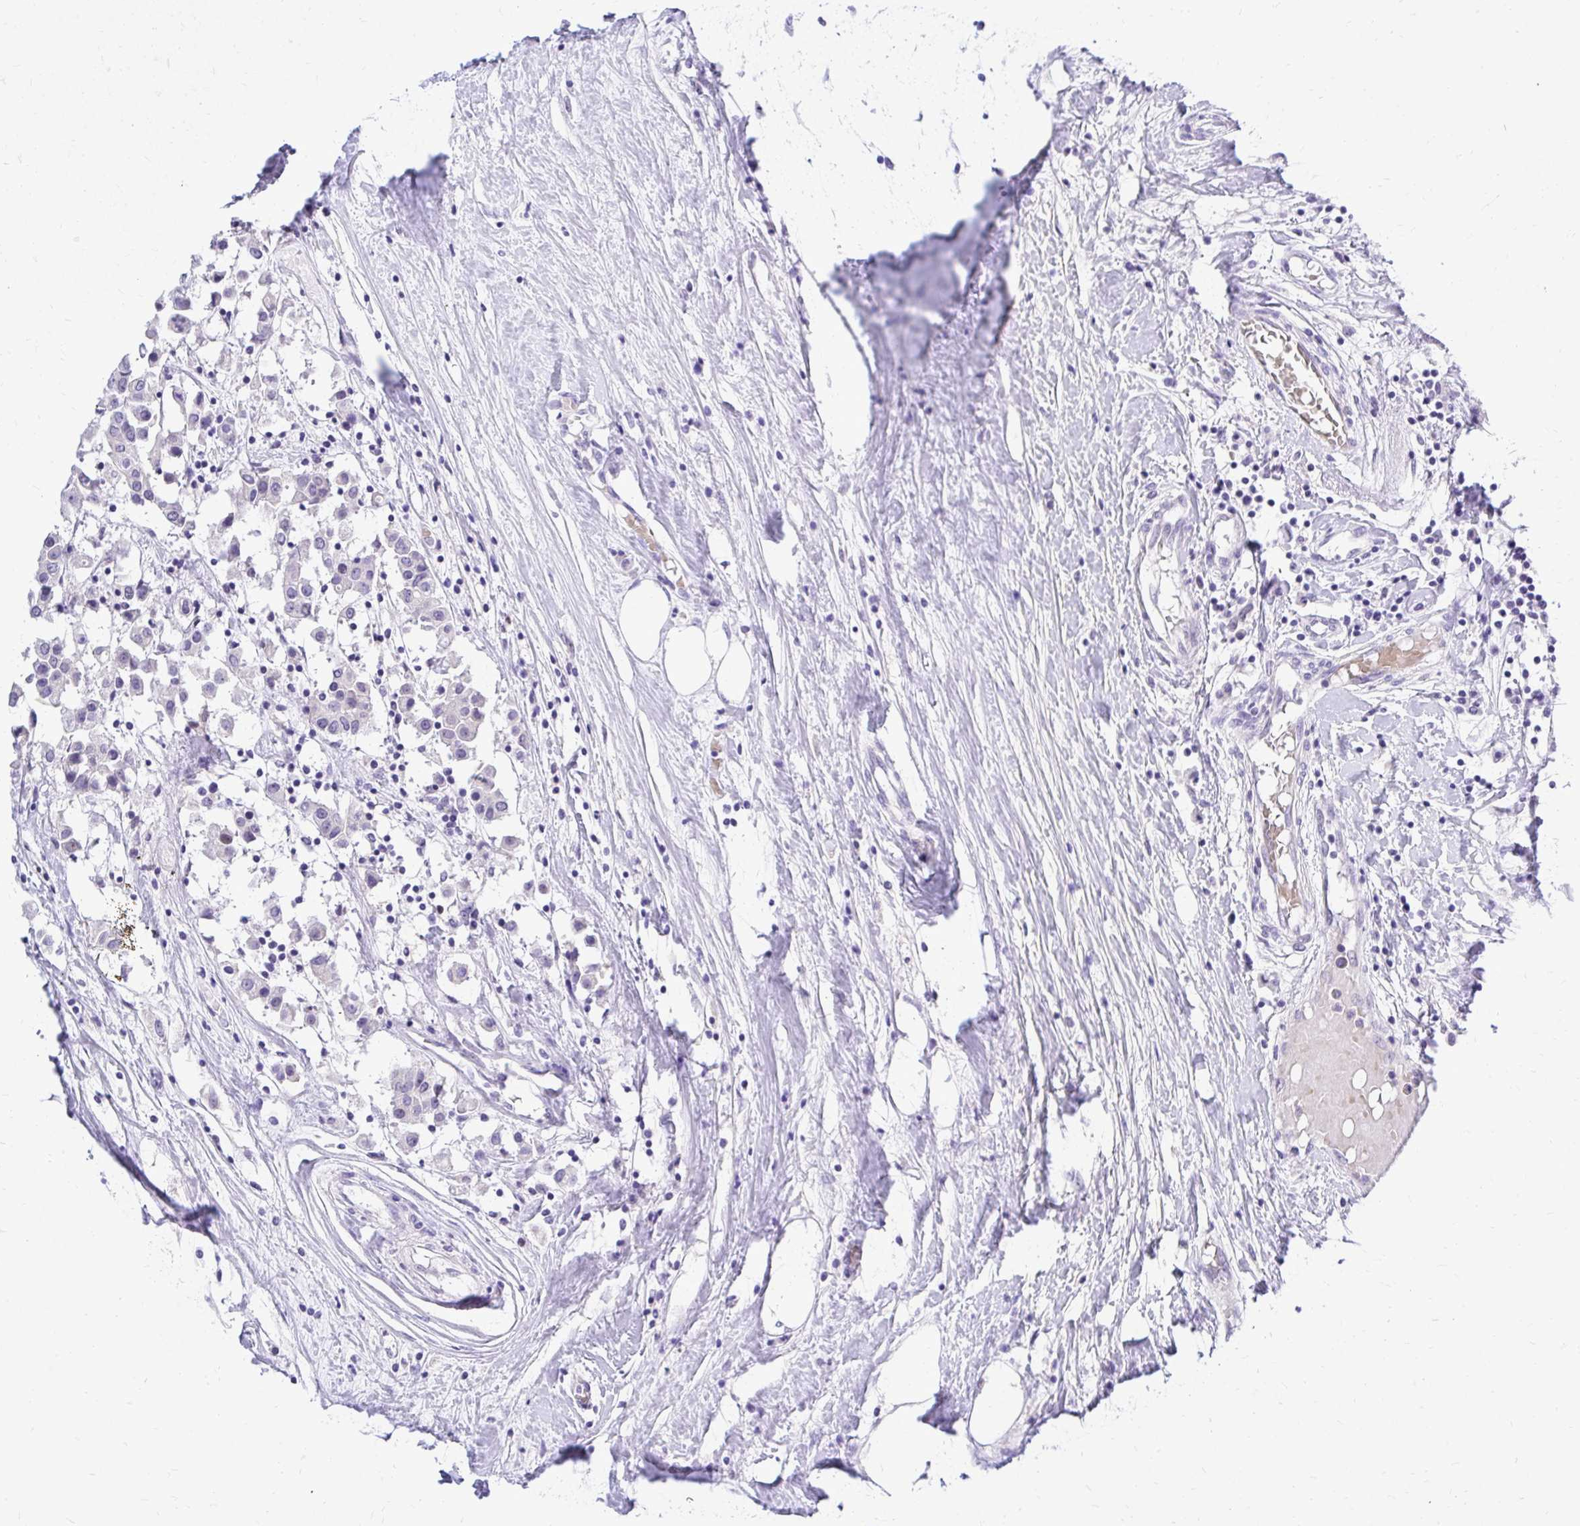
{"staining": {"intensity": "negative", "quantity": "none", "location": "none"}, "tissue": "breast cancer", "cell_type": "Tumor cells", "image_type": "cancer", "snomed": [{"axis": "morphology", "description": "Duct carcinoma"}, {"axis": "topography", "description": "Breast"}], "caption": "Histopathology image shows no protein staining in tumor cells of invasive ductal carcinoma (breast) tissue.", "gene": "ZSWIM9", "patient": {"sex": "female", "age": 61}}